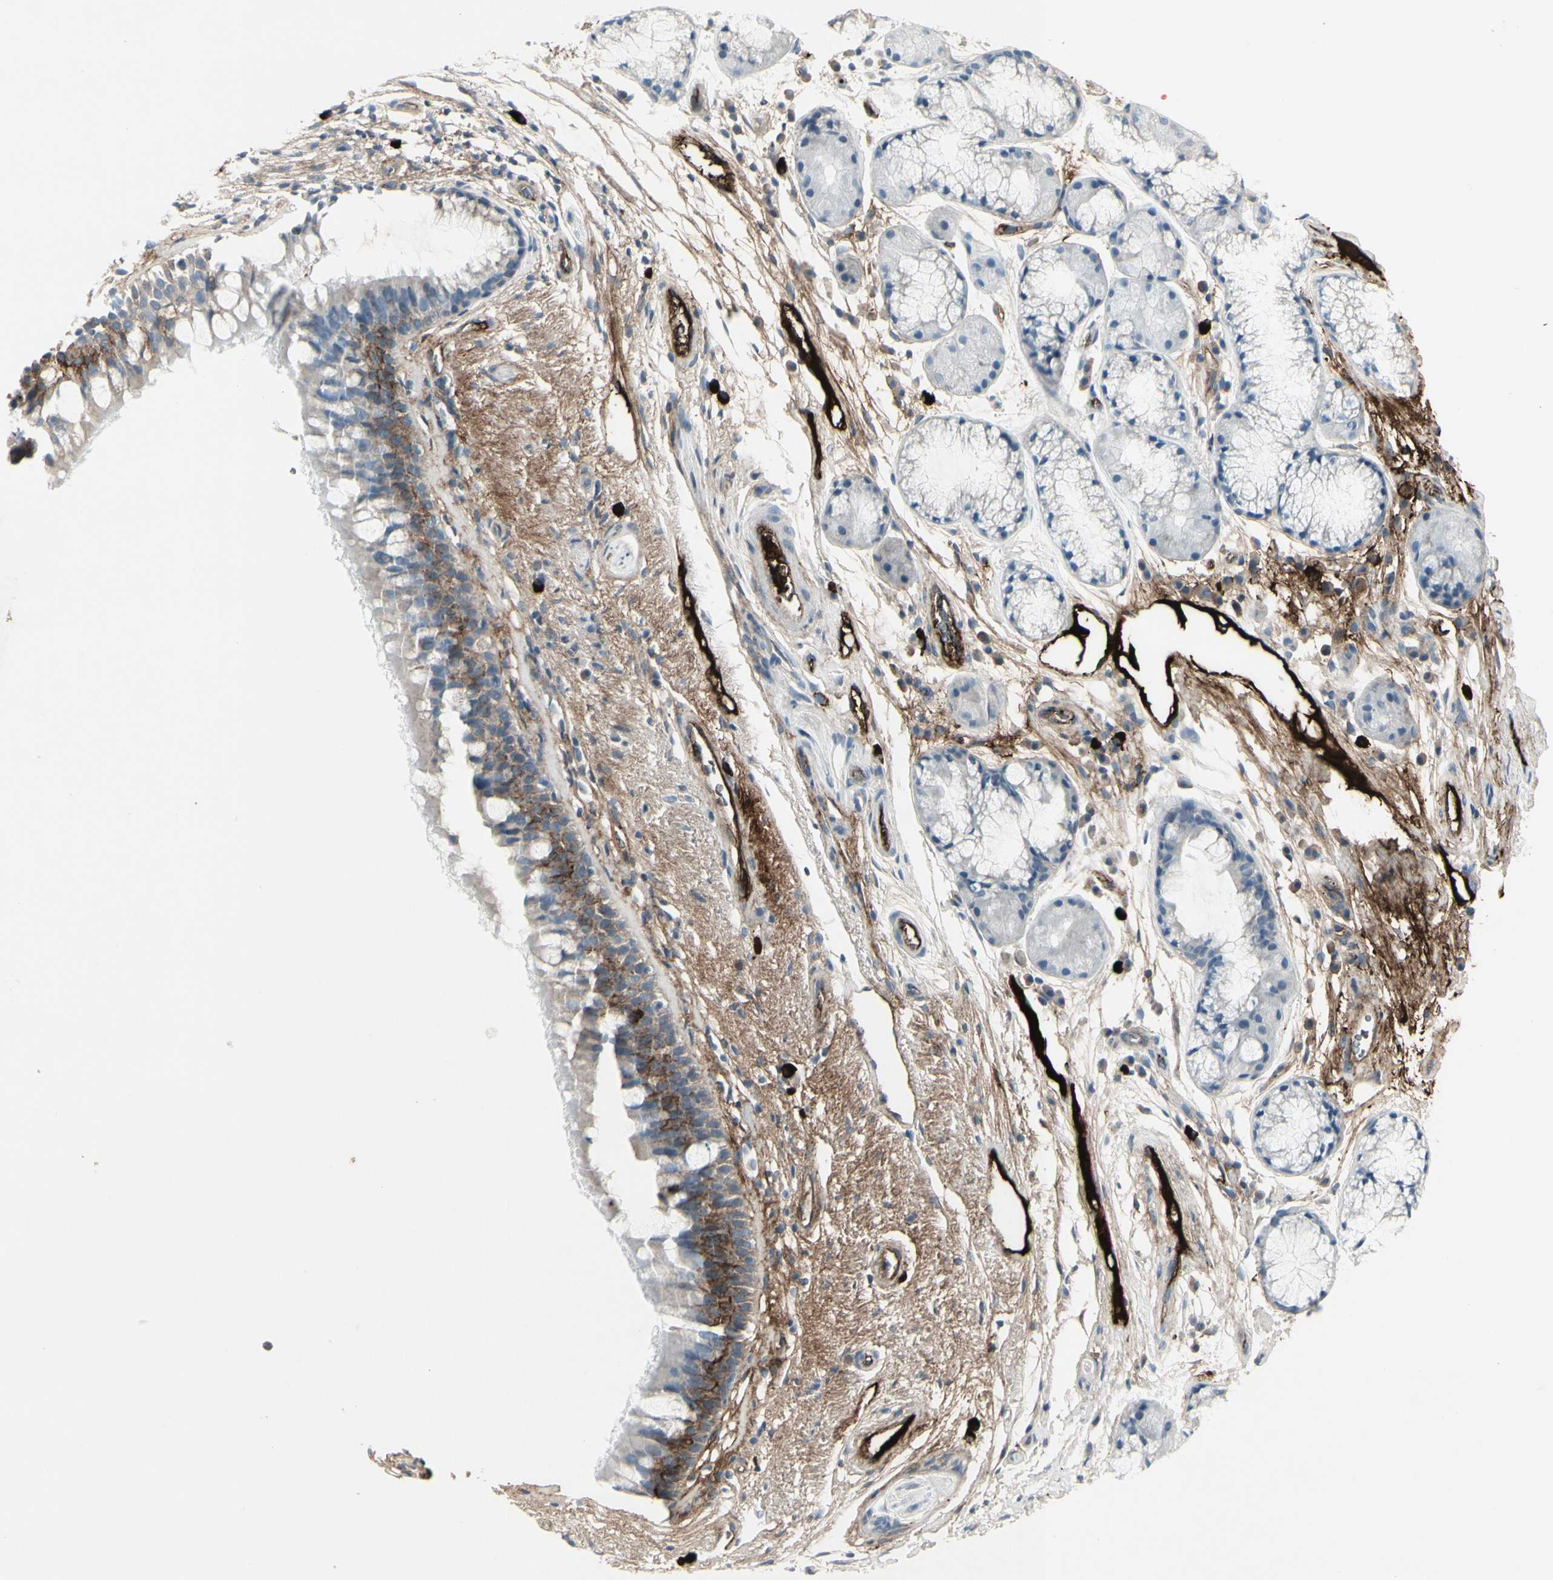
{"staining": {"intensity": "moderate", "quantity": "25%-75%", "location": "cytoplasmic/membranous"}, "tissue": "bronchus", "cell_type": "Respiratory epithelial cells", "image_type": "normal", "snomed": [{"axis": "morphology", "description": "Normal tissue, NOS"}, {"axis": "topography", "description": "Bronchus"}], "caption": "Immunohistochemical staining of unremarkable bronchus shows moderate cytoplasmic/membranous protein staining in about 25%-75% of respiratory epithelial cells. Ihc stains the protein in brown and the nuclei are stained blue.", "gene": "IGHG1", "patient": {"sex": "female", "age": 54}}